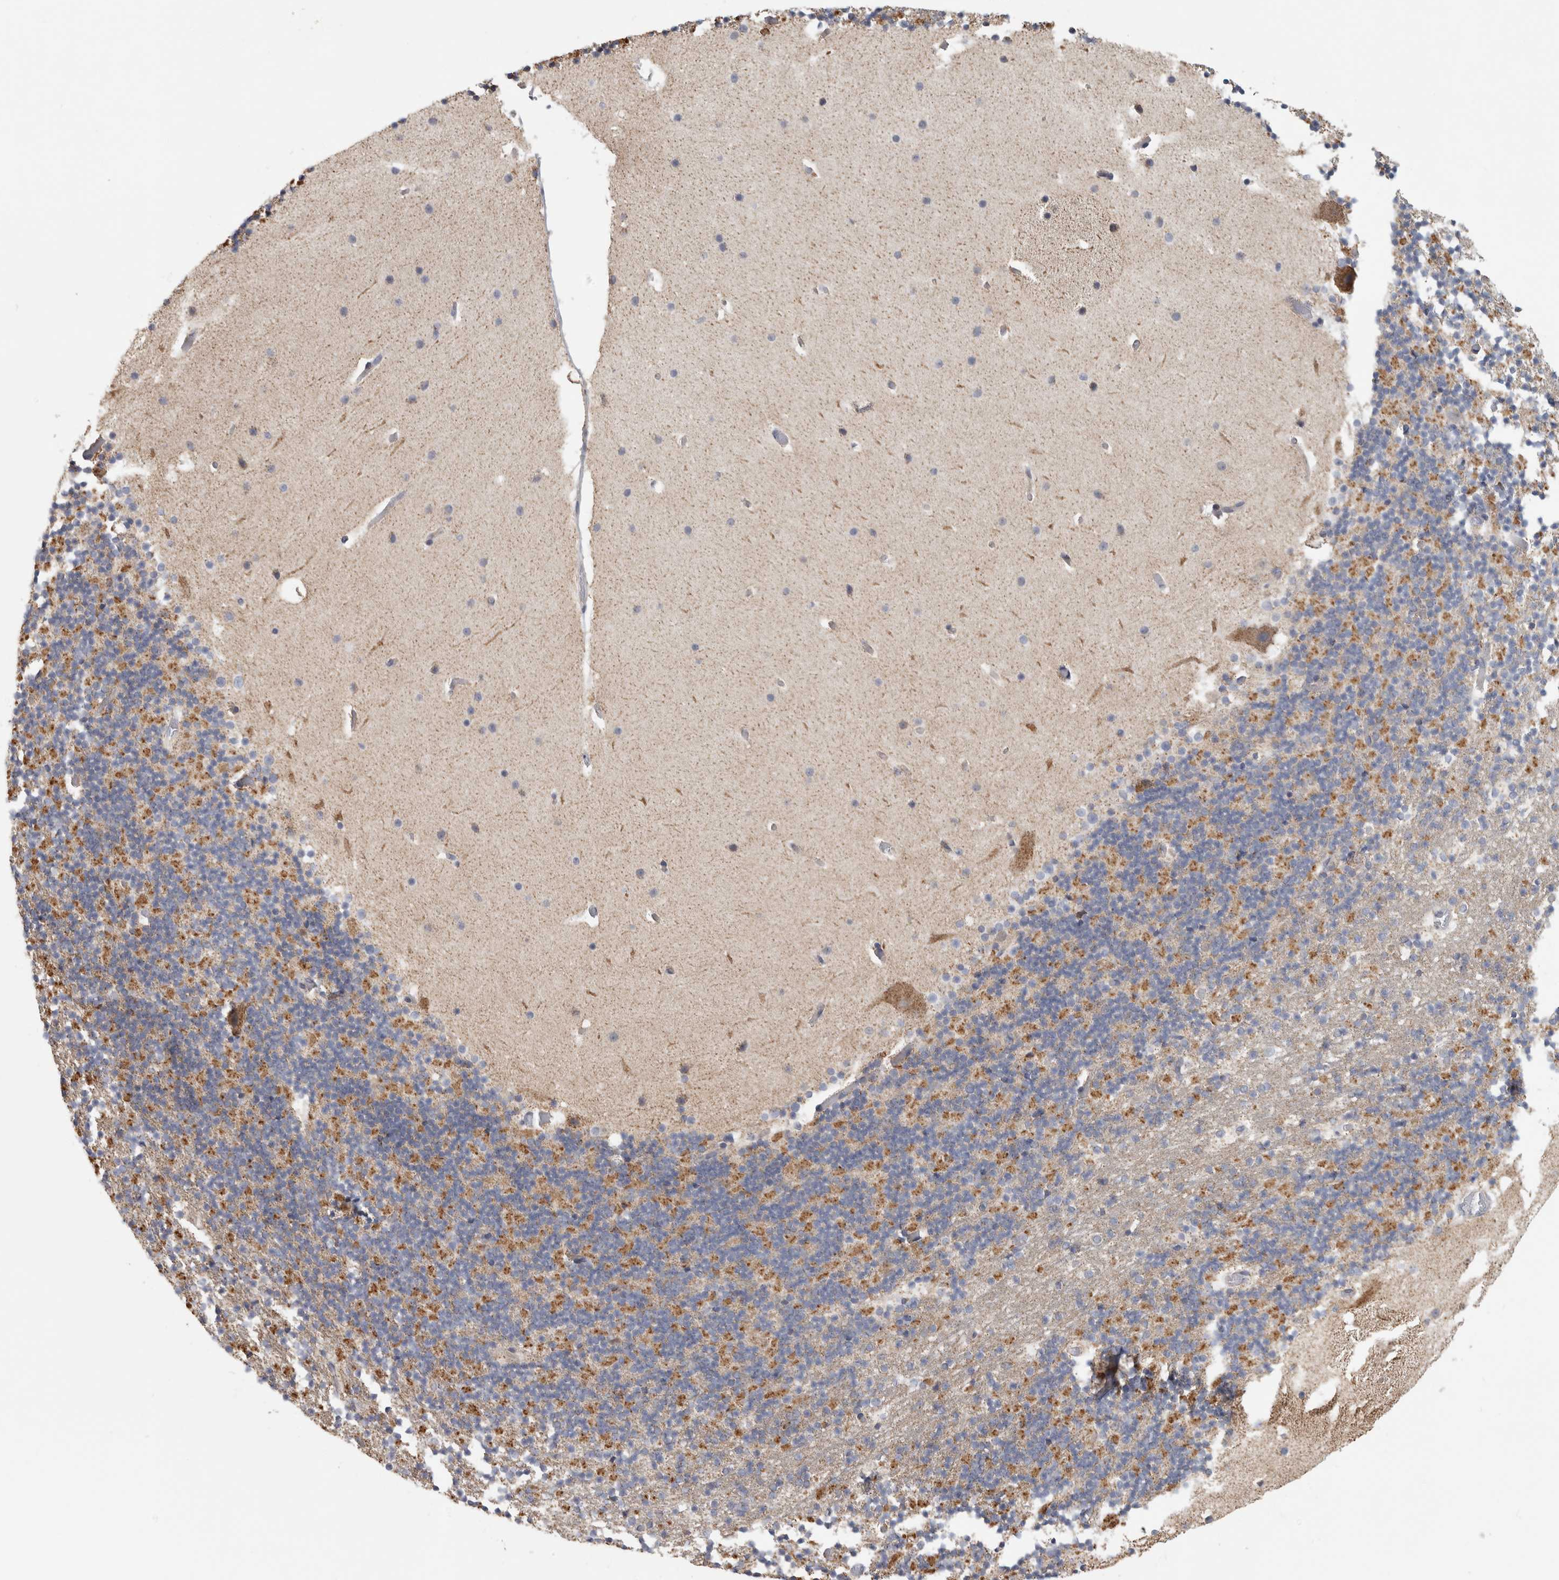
{"staining": {"intensity": "moderate", "quantity": ">75%", "location": "cytoplasmic/membranous"}, "tissue": "cerebellum", "cell_type": "Cells in granular layer", "image_type": "normal", "snomed": [{"axis": "morphology", "description": "Normal tissue, NOS"}, {"axis": "topography", "description": "Cerebellum"}], "caption": "This photomicrograph reveals unremarkable cerebellum stained with IHC to label a protein in brown. The cytoplasmic/membranous of cells in granular layer show moderate positivity for the protein. Nuclei are counter-stained blue.", "gene": "ST8SIA1", "patient": {"sex": "male", "age": 57}}